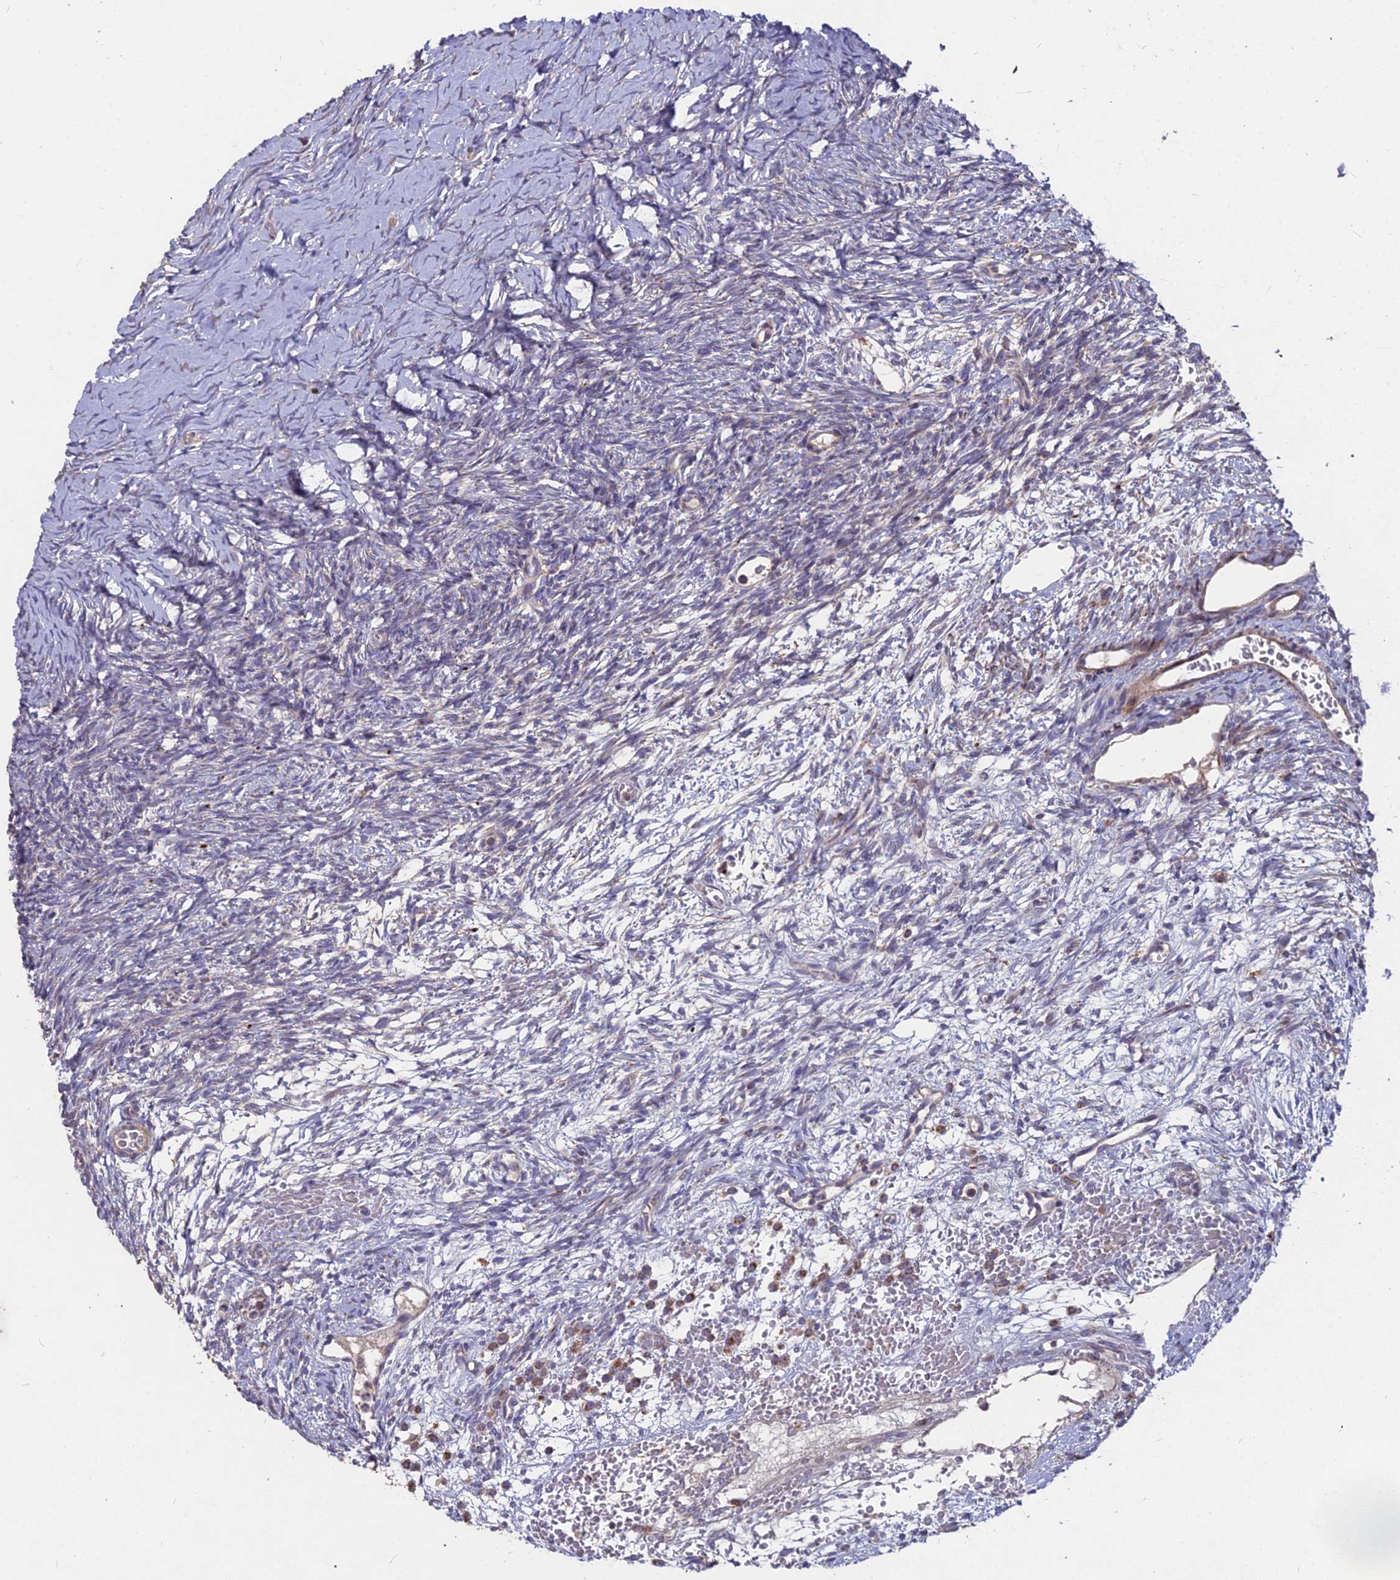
{"staining": {"intensity": "weak", "quantity": "25%-75%", "location": "cytoplasmic/membranous"}, "tissue": "ovary", "cell_type": "Follicle cells", "image_type": "normal", "snomed": [{"axis": "morphology", "description": "Normal tissue, NOS"}, {"axis": "topography", "description": "Ovary"}], "caption": "Human ovary stained with a brown dye shows weak cytoplasmic/membranous positive expression in about 25%-75% of follicle cells.", "gene": "COX11", "patient": {"sex": "female", "age": 39}}